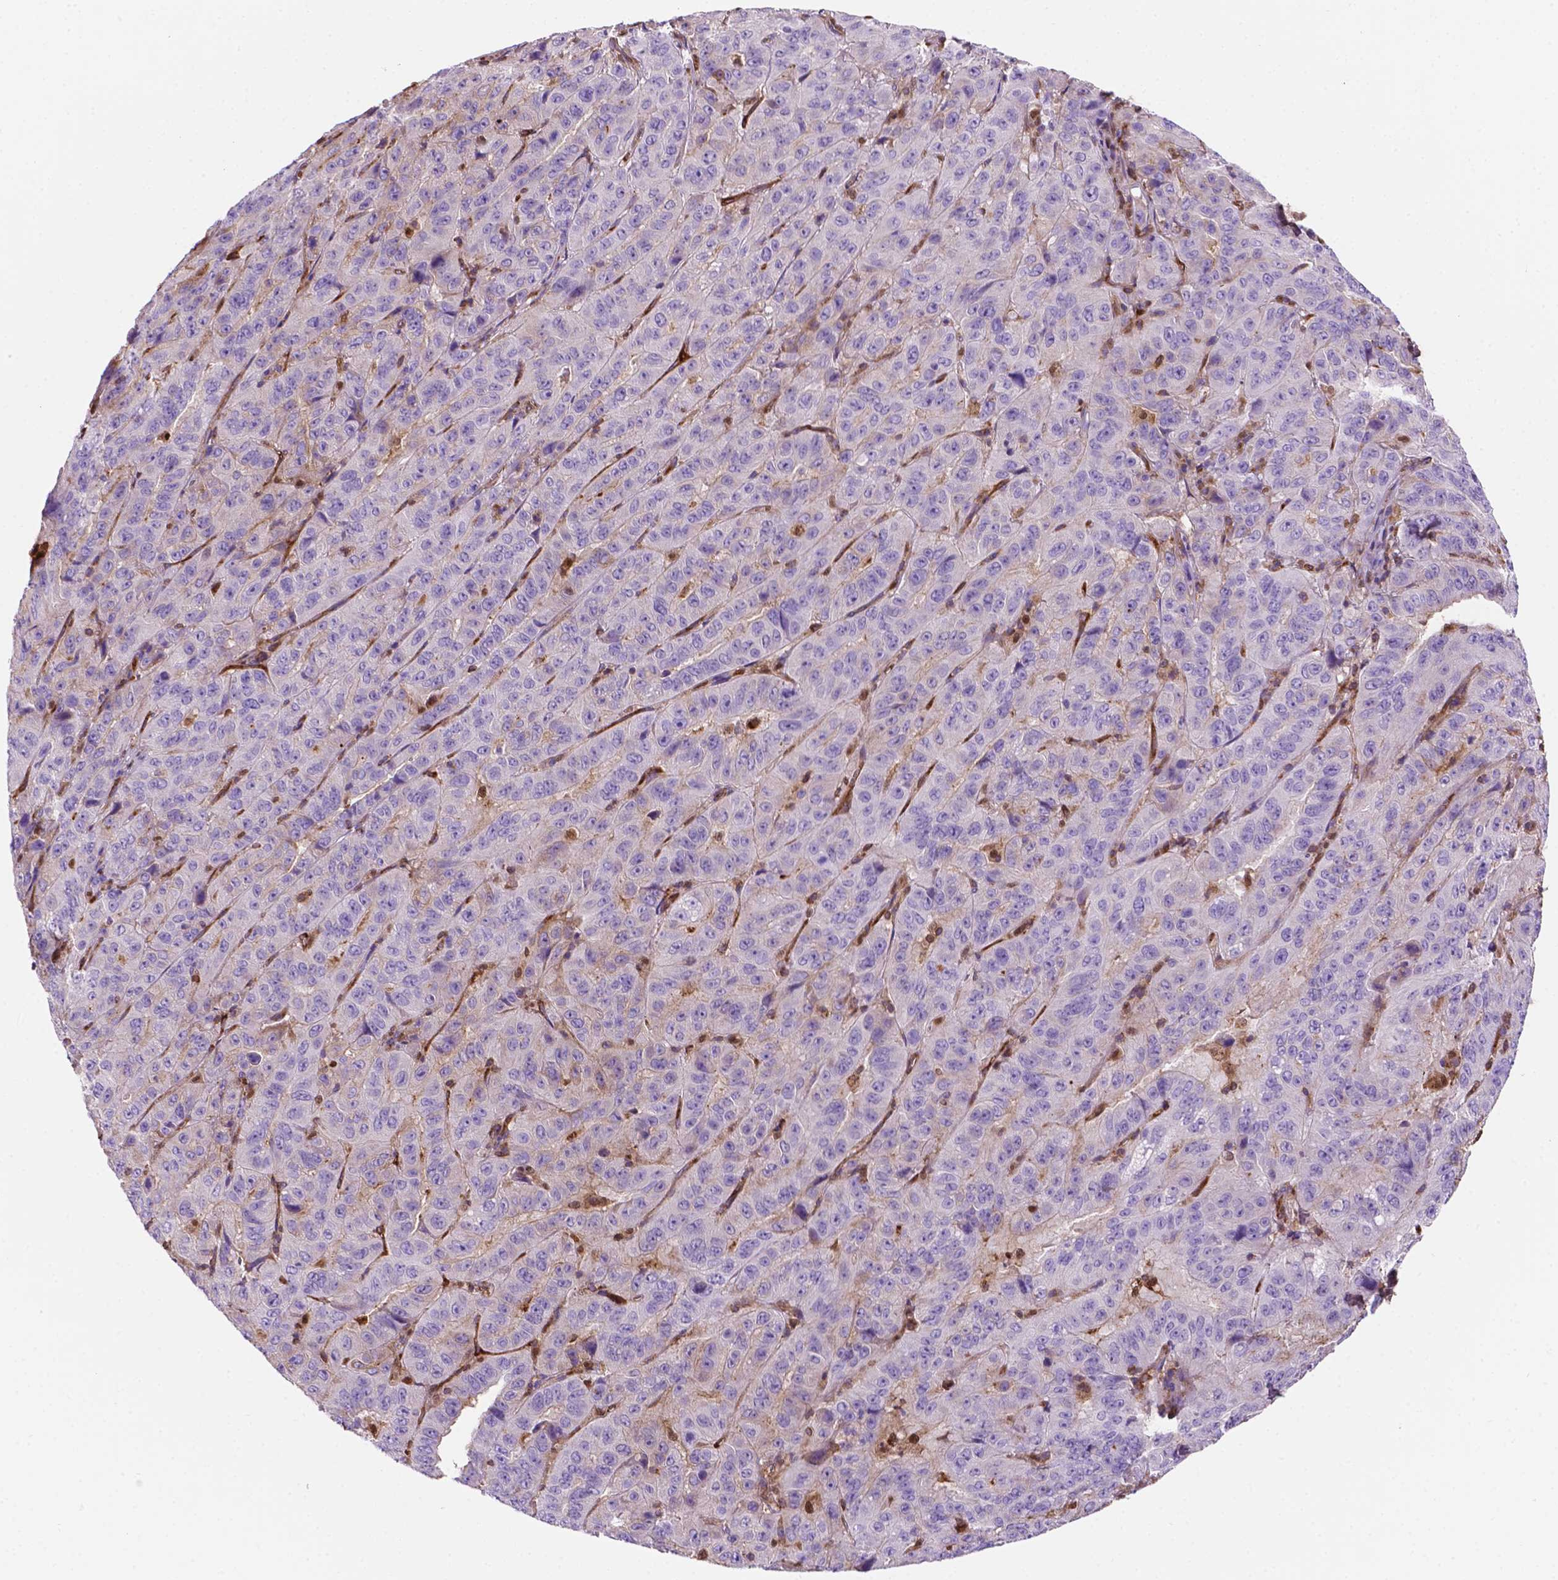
{"staining": {"intensity": "negative", "quantity": "none", "location": "none"}, "tissue": "pancreatic cancer", "cell_type": "Tumor cells", "image_type": "cancer", "snomed": [{"axis": "morphology", "description": "Adenocarcinoma, NOS"}, {"axis": "topography", "description": "Pancreas"}], "caption": "Human pancreatic cancer (adenocarcinoma) stained for a protein using IHC demonstrates no staining in tumor cells.", "gene": "DCN", "patient": {"sex": "male", "age": 63}}